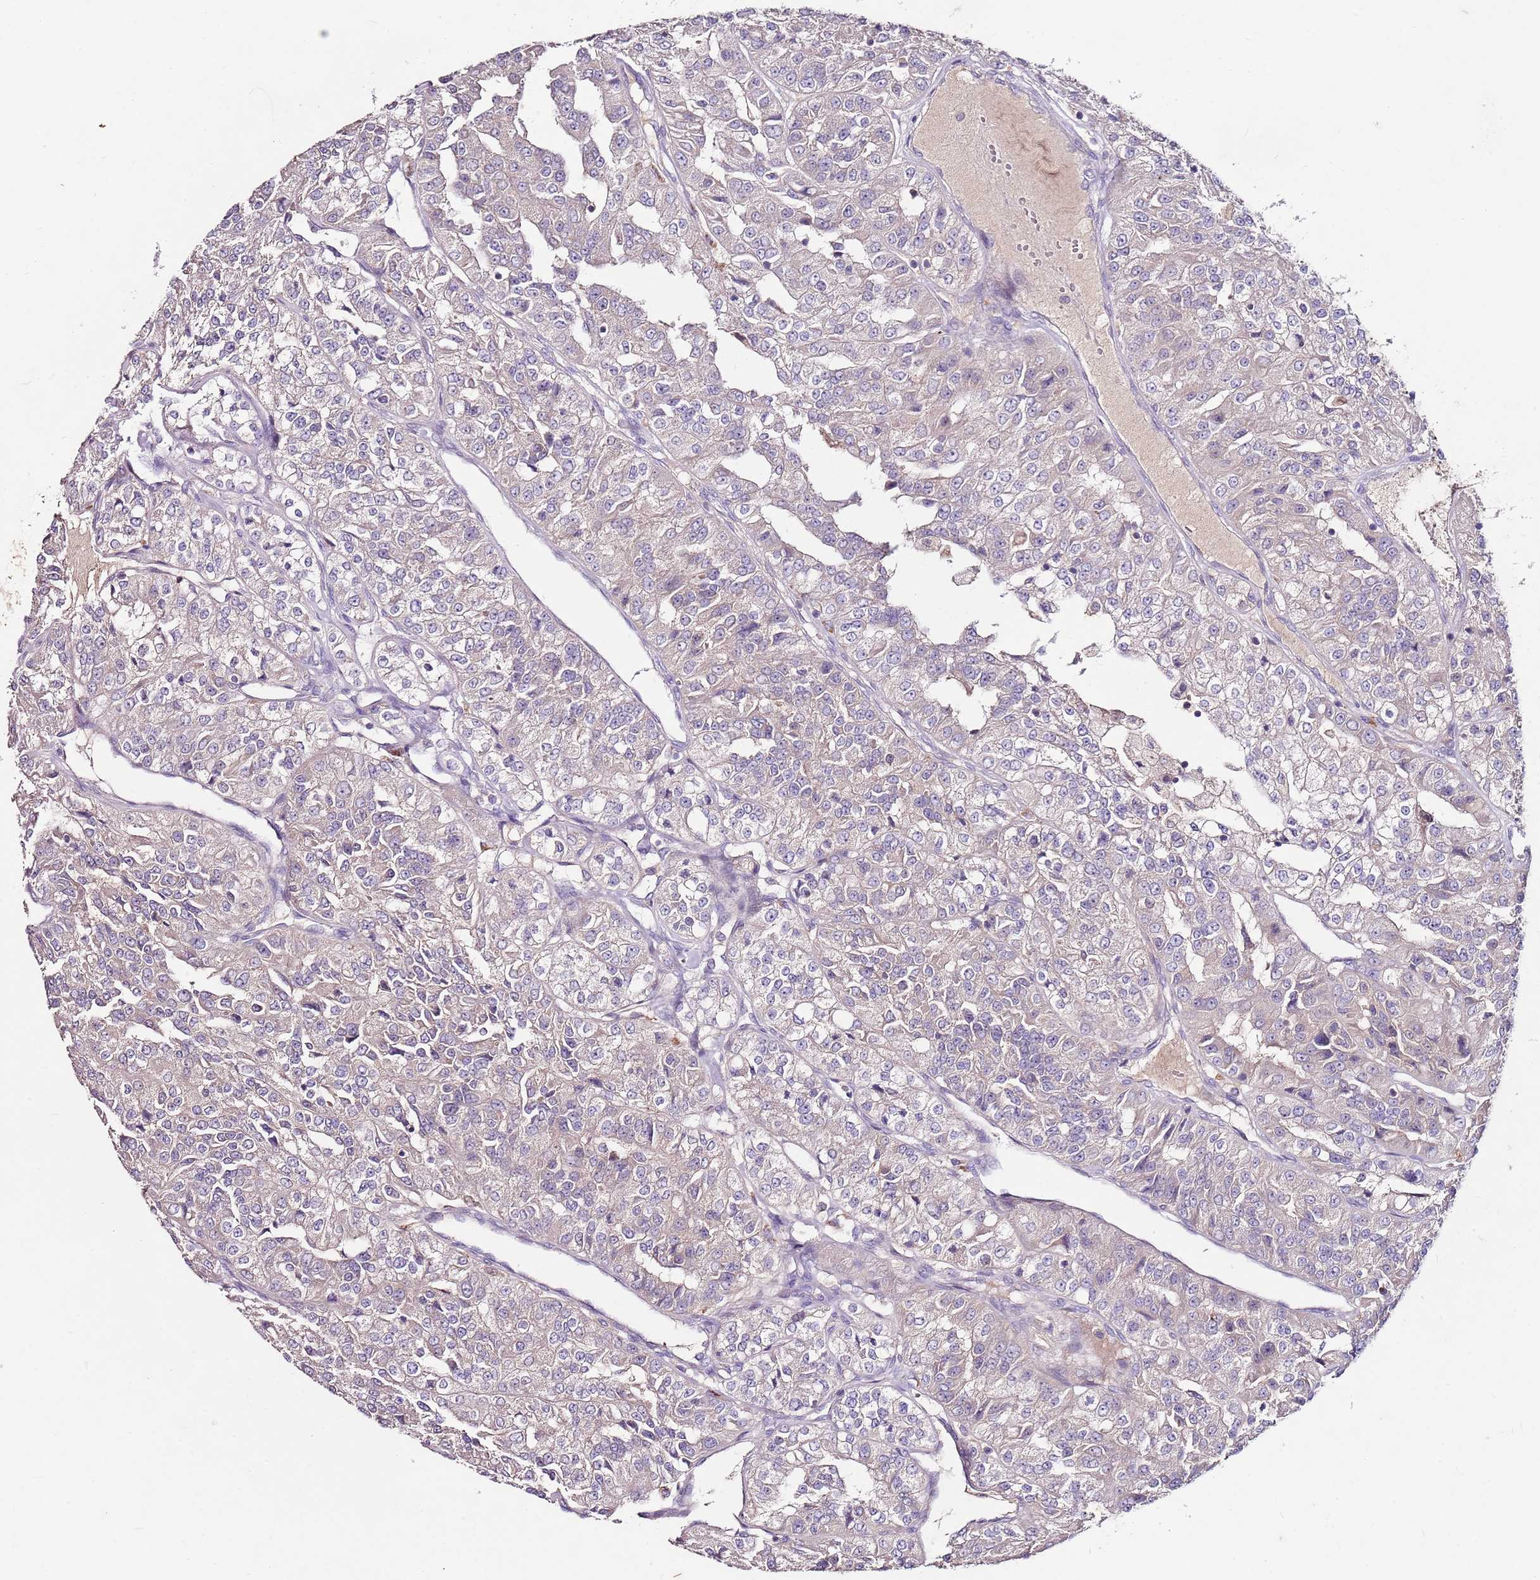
{"staining": {"intensity": "weak", "quantity": "25%-75%", "location": "cytoplasmic/membranous"}, "tissue": "renal cancer", "cell_type": "Tumor cells", "image_type": "cancer", "snomed": [{"axis": "morphology", "description": "Adenocarcinoma, NOS"}, {"axis": "topography", "description": "Kidney"}], "caption": "Brown immunohistochemical staining in human renal cancer reveals weak cytoplasmic/membranous positivity in about 25%-75% of tumor cells.", "gene": "NRDE2", "patient": {"sex": "female", "age": 63}}